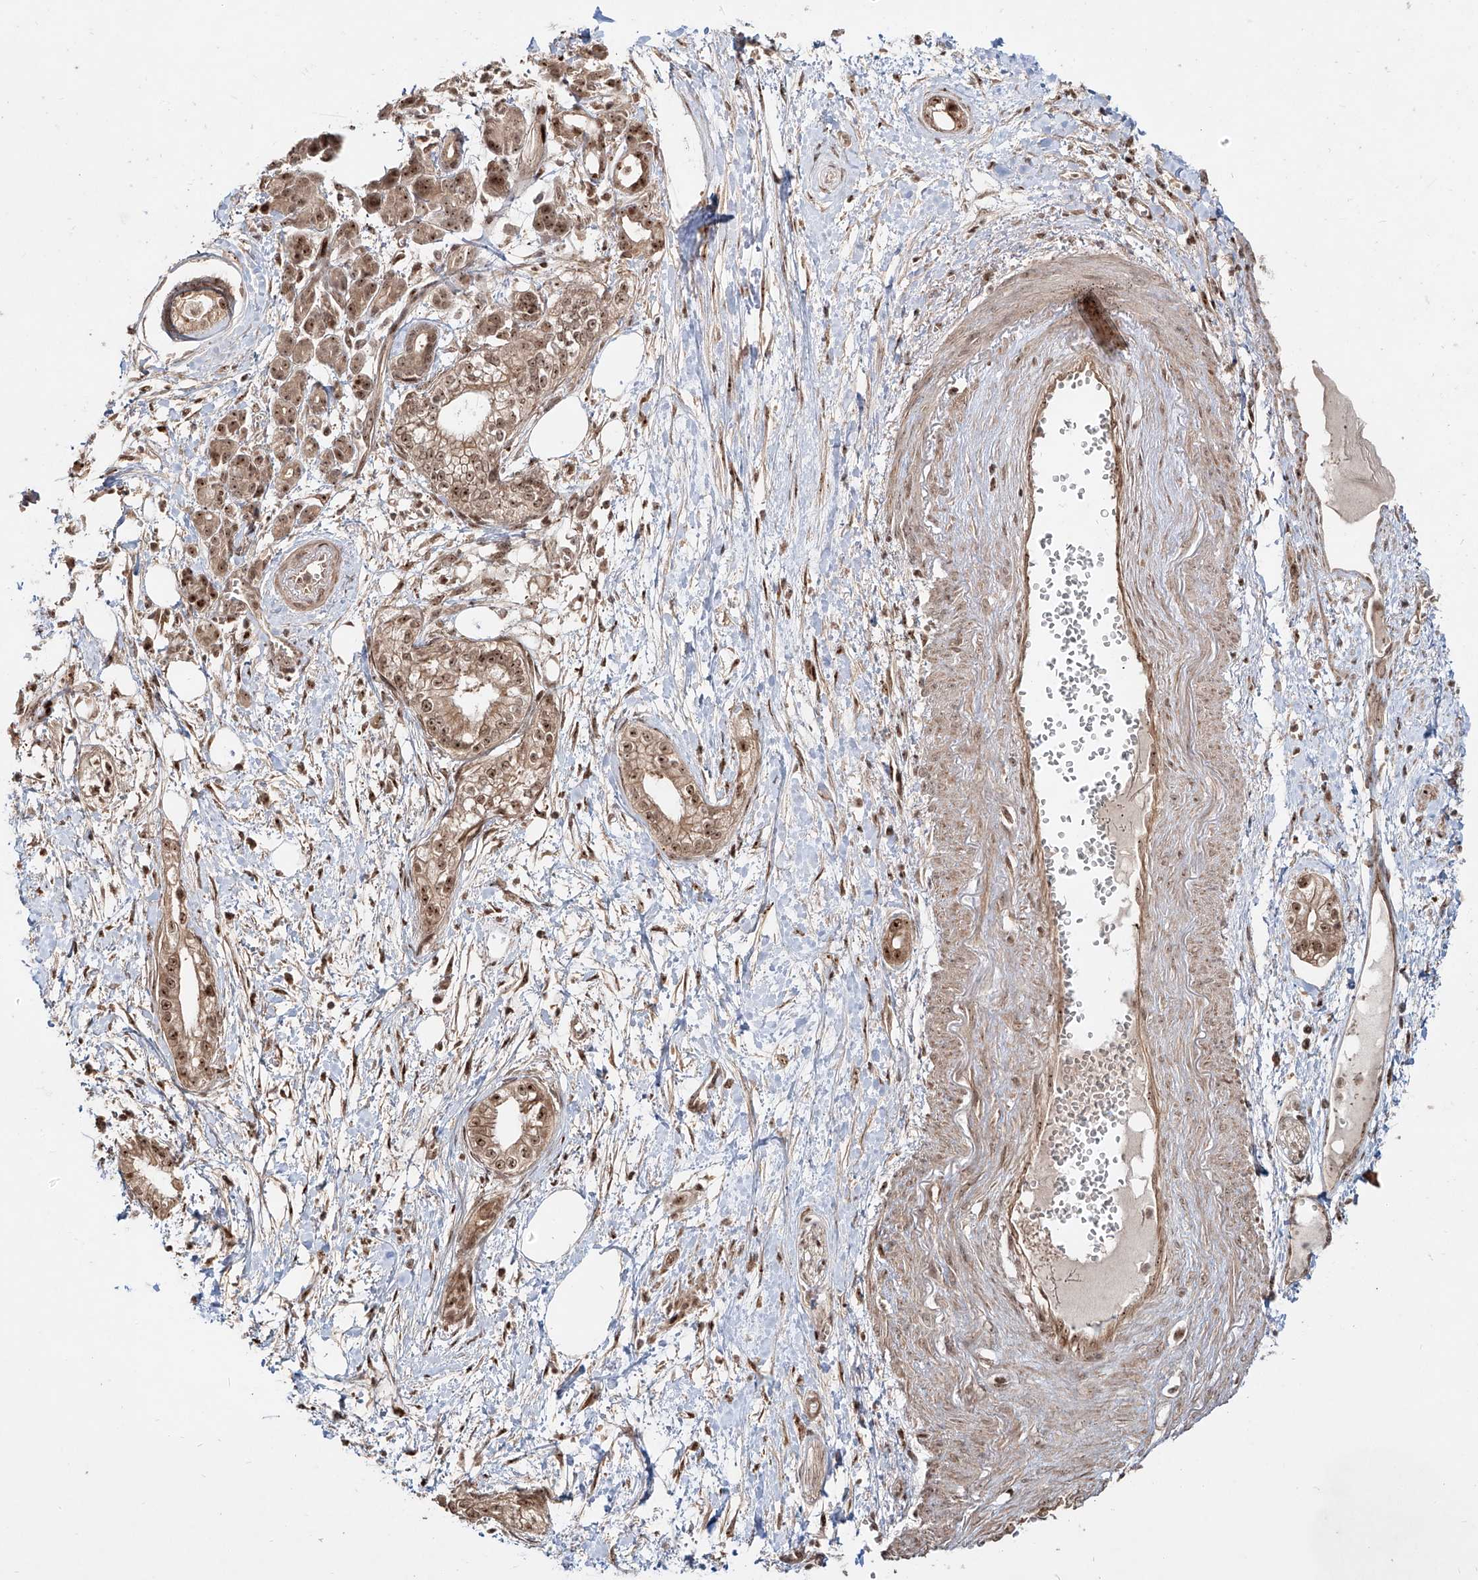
{"staining": {"intensity": "moderate", "quantity": ">75%", "location": "cytoplasmic/membranous,nuclear"}, "tissue": "pancreatic cancer", "cell_type": "Tumor cells", "image_type": "cancer", "snomed": [{"axis": "morphology", "description": "Adenocarcinoma, NOS"}, {"axis": "topography", "description": "Pancreas"}], "caption": "Immunohistochemistry (IHC) photomicrograph of pancreatic cancer (adenocarcinoma) stained for a protein (brown), which displays medium levels of moderate cytoplasmic/membranous and nuclear expression in approximately >75% of tumor cells.", "gene": "ZNF710", "patient": {"sex": "male", "age": 68}}